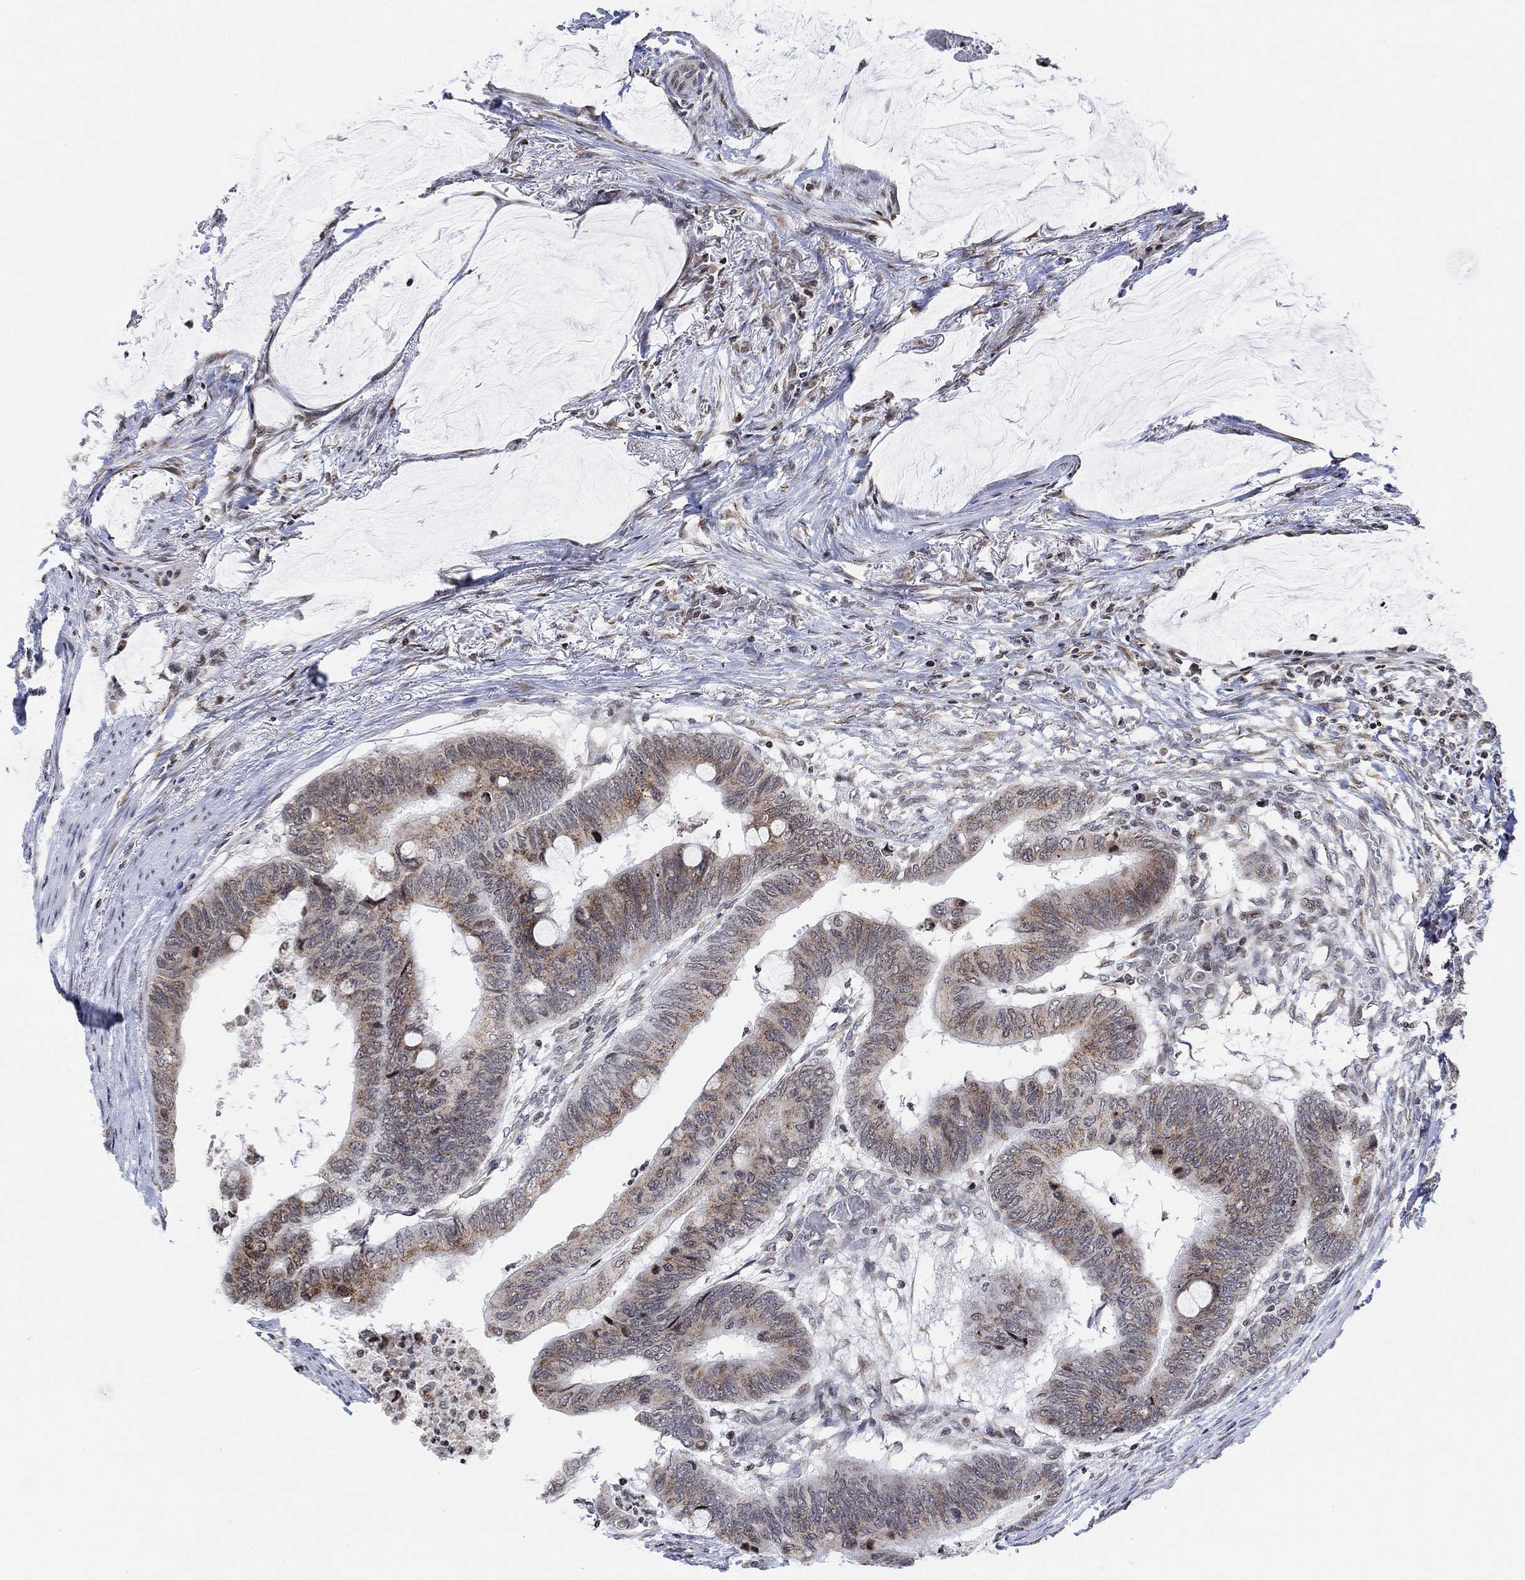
{"staining": {"intensity": "moderate", "quantity": "25%-75%", "location": "cytoplasmic/membranous,nuclear"}, "tissue": "colorectal cancer", "cell_type": "Tumor cells", "image_type": "cancer", "snomed": [{"axis": "morphology", "description": "Normal tissue, NOS"}, {"axis": "morphology", "description": "Adenocarcinoma, NOS"}, {"axis": "topography", "description": "Rectum"}, {"axis": "topography", "description": "Peripheral nerve tissue"}], "caption": "Immunohistochemistry (IHC) staining of colorectal adenocarcinoma, which reveals medium levels of moderate cytoplasmic/membranous and nuclear expression in about 25%-75% of tumor cells indicating moderate cytoplasmic/membranous and nuclear protein positivity. The staining was performed using DAB (brown) for protein detection and nuclei were counterstained in hematoxylin (blue).", "gene": "ABHD14A", "patient": {"sex": "male", "age": 92}}